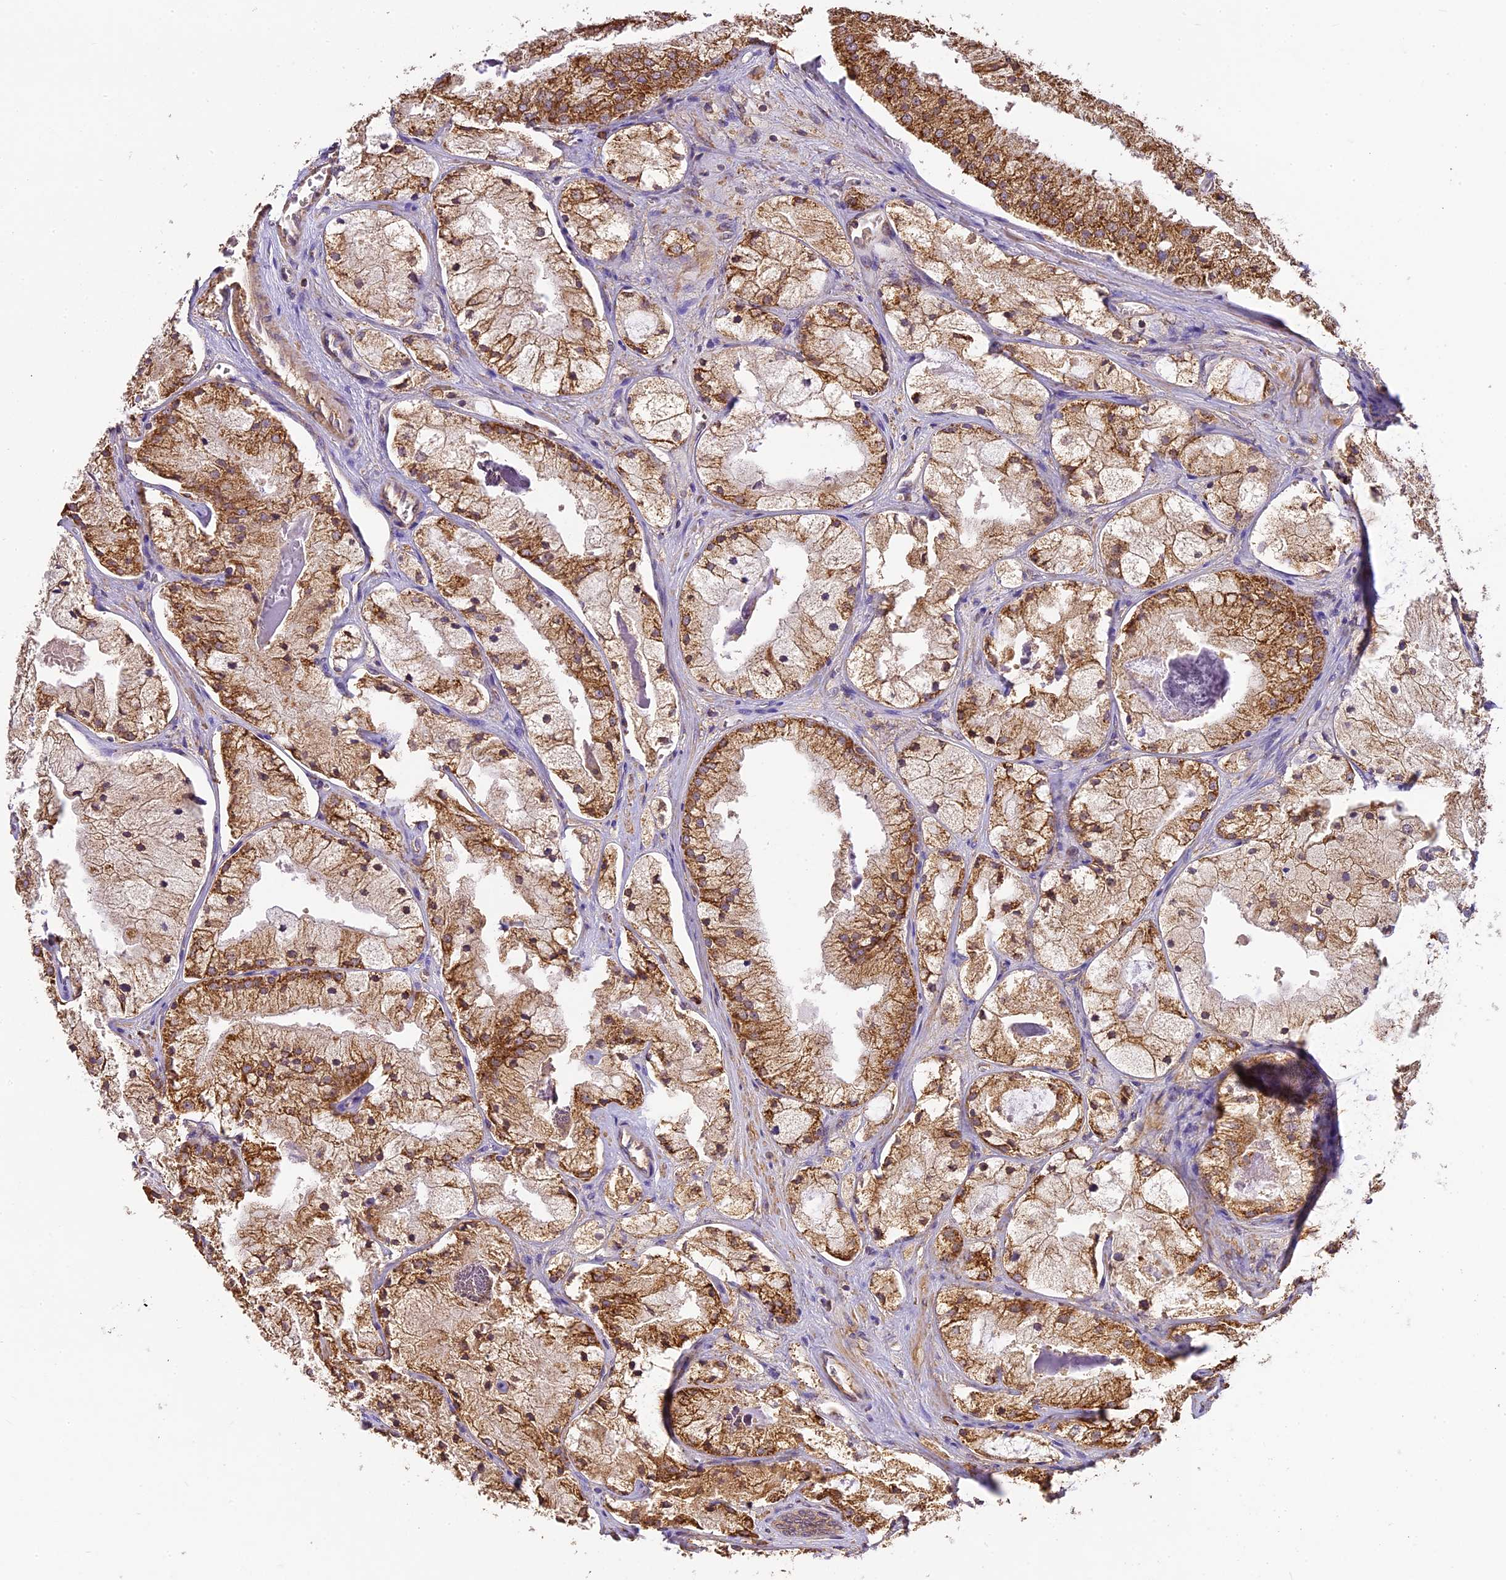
{"staining": {"intensity": "strong", "quantity": ">75%", "location": "cytoplasmic/membranous"}, "tissue": "prostate cancer", "cell_type": "Tumor cells", "image_type": "cancer", "snomed": [{"axis": "morphology", "description": "Adenocarcinoma, High grade"}, {"axis": "topography", "description": "Prostate"}], "caption": "An image of human adenocarcinoma (high-grade) (prostate) stained for a protein exhibits strong cytoplasmic/membranous brown staining in tumor cells. (DAB (3,3'-diaminobenzidine) IHC with brightfield microscopy, high magnification).", "gene": "BRAP", "patient": {"sex": "male", "age": 50}}